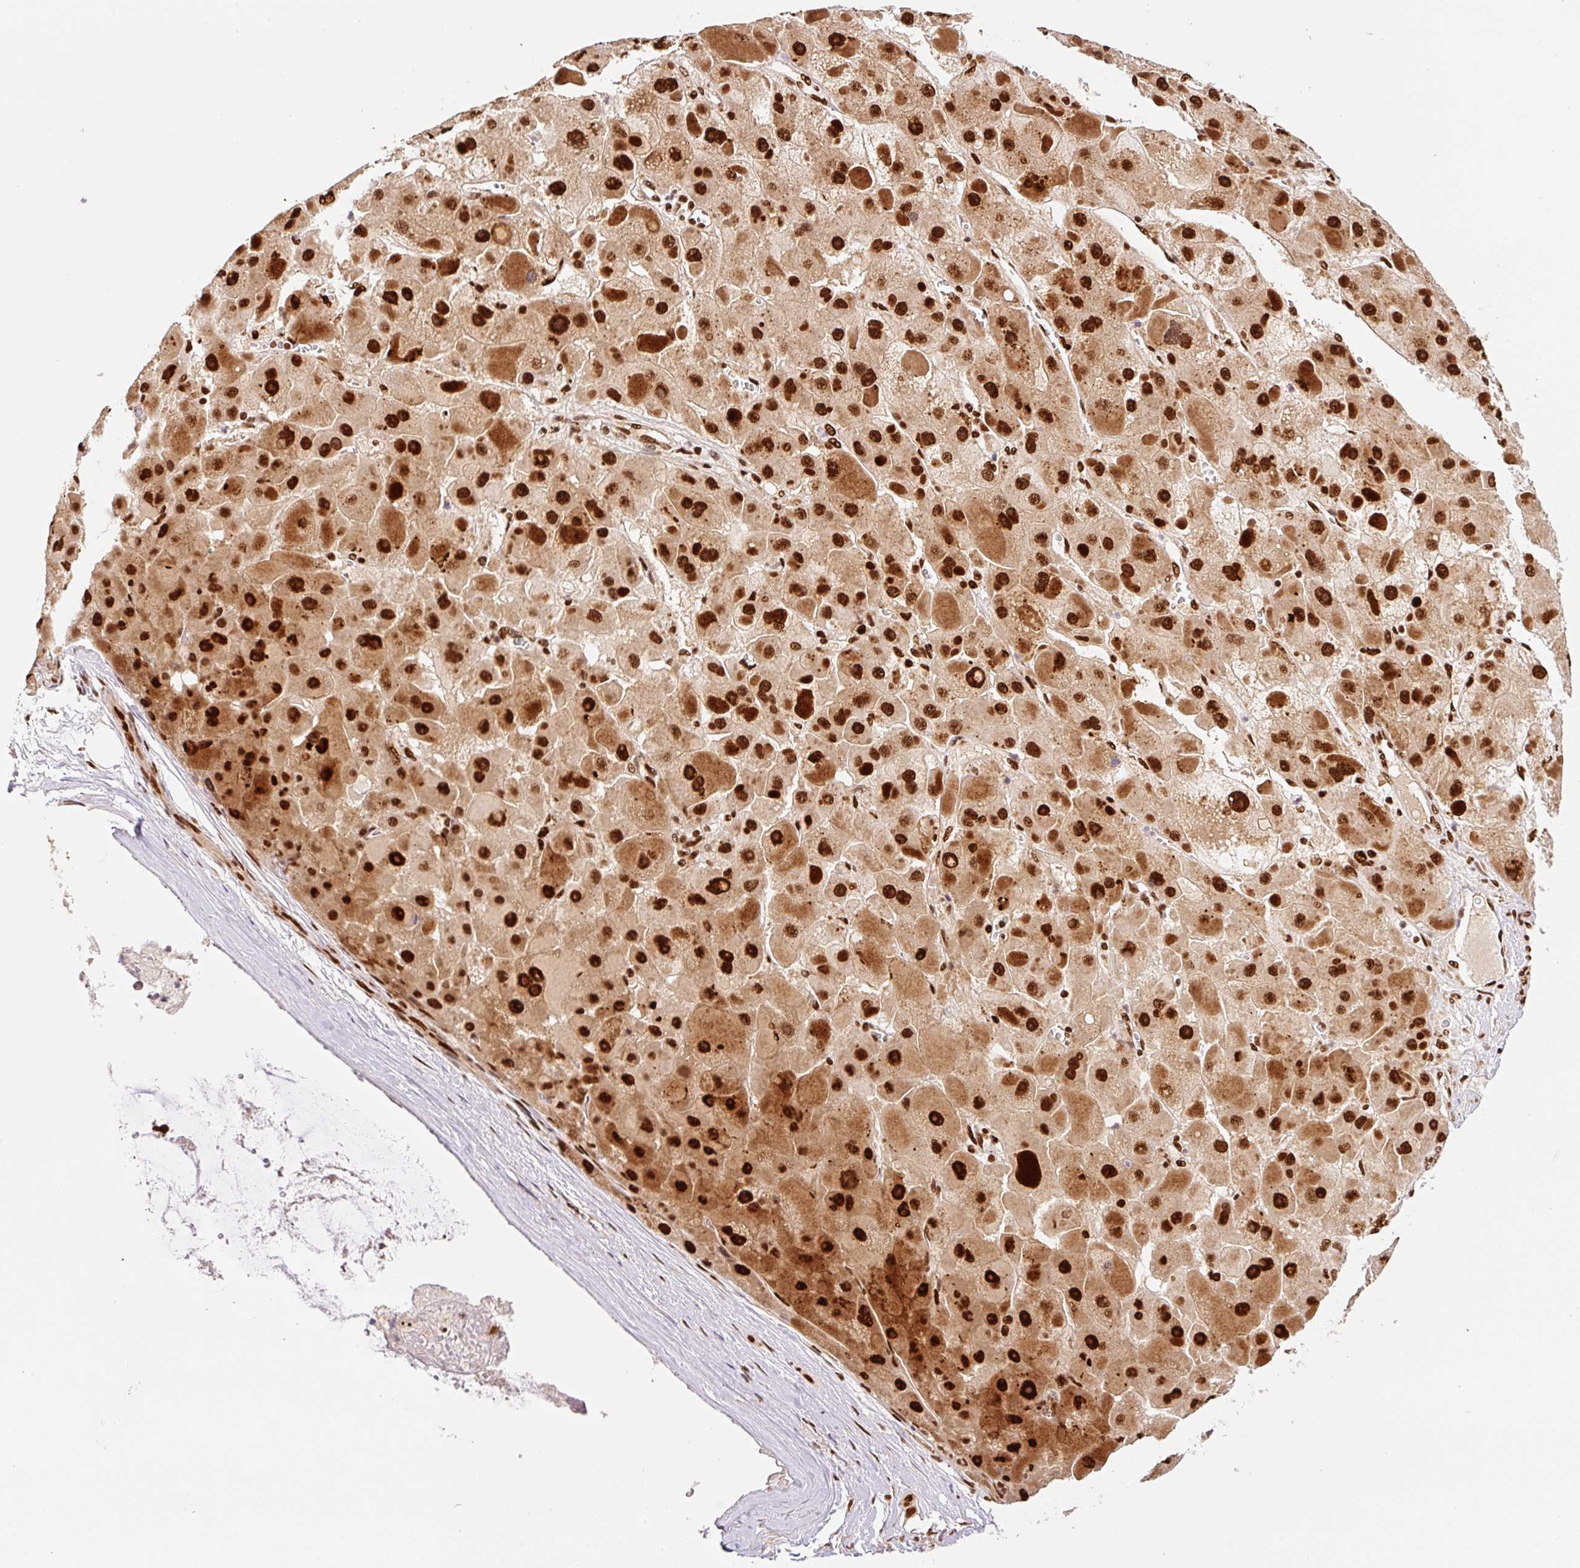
{"staining": {"intensity": "strong", "quantity": ">75%", "location": "nuclear"}, "tissue": "liver cancer", "cell_type": "Tumor cells", "image_type": "cancer", "snomed": [{"axis": "morphology", "description": "Carcinoma, Hepatocellular, NOS"}, {"axis": "topography", "description": "Liver"}], "caption": "High-power microscopy captured an IHC histopathology image of liver cancer (hepatocellular carcinoma), revealing strong nuclear staining in approximately >75% of tumor cells.", "gene": "GPR139", "patient": {"sex": "female", "age": 73}}